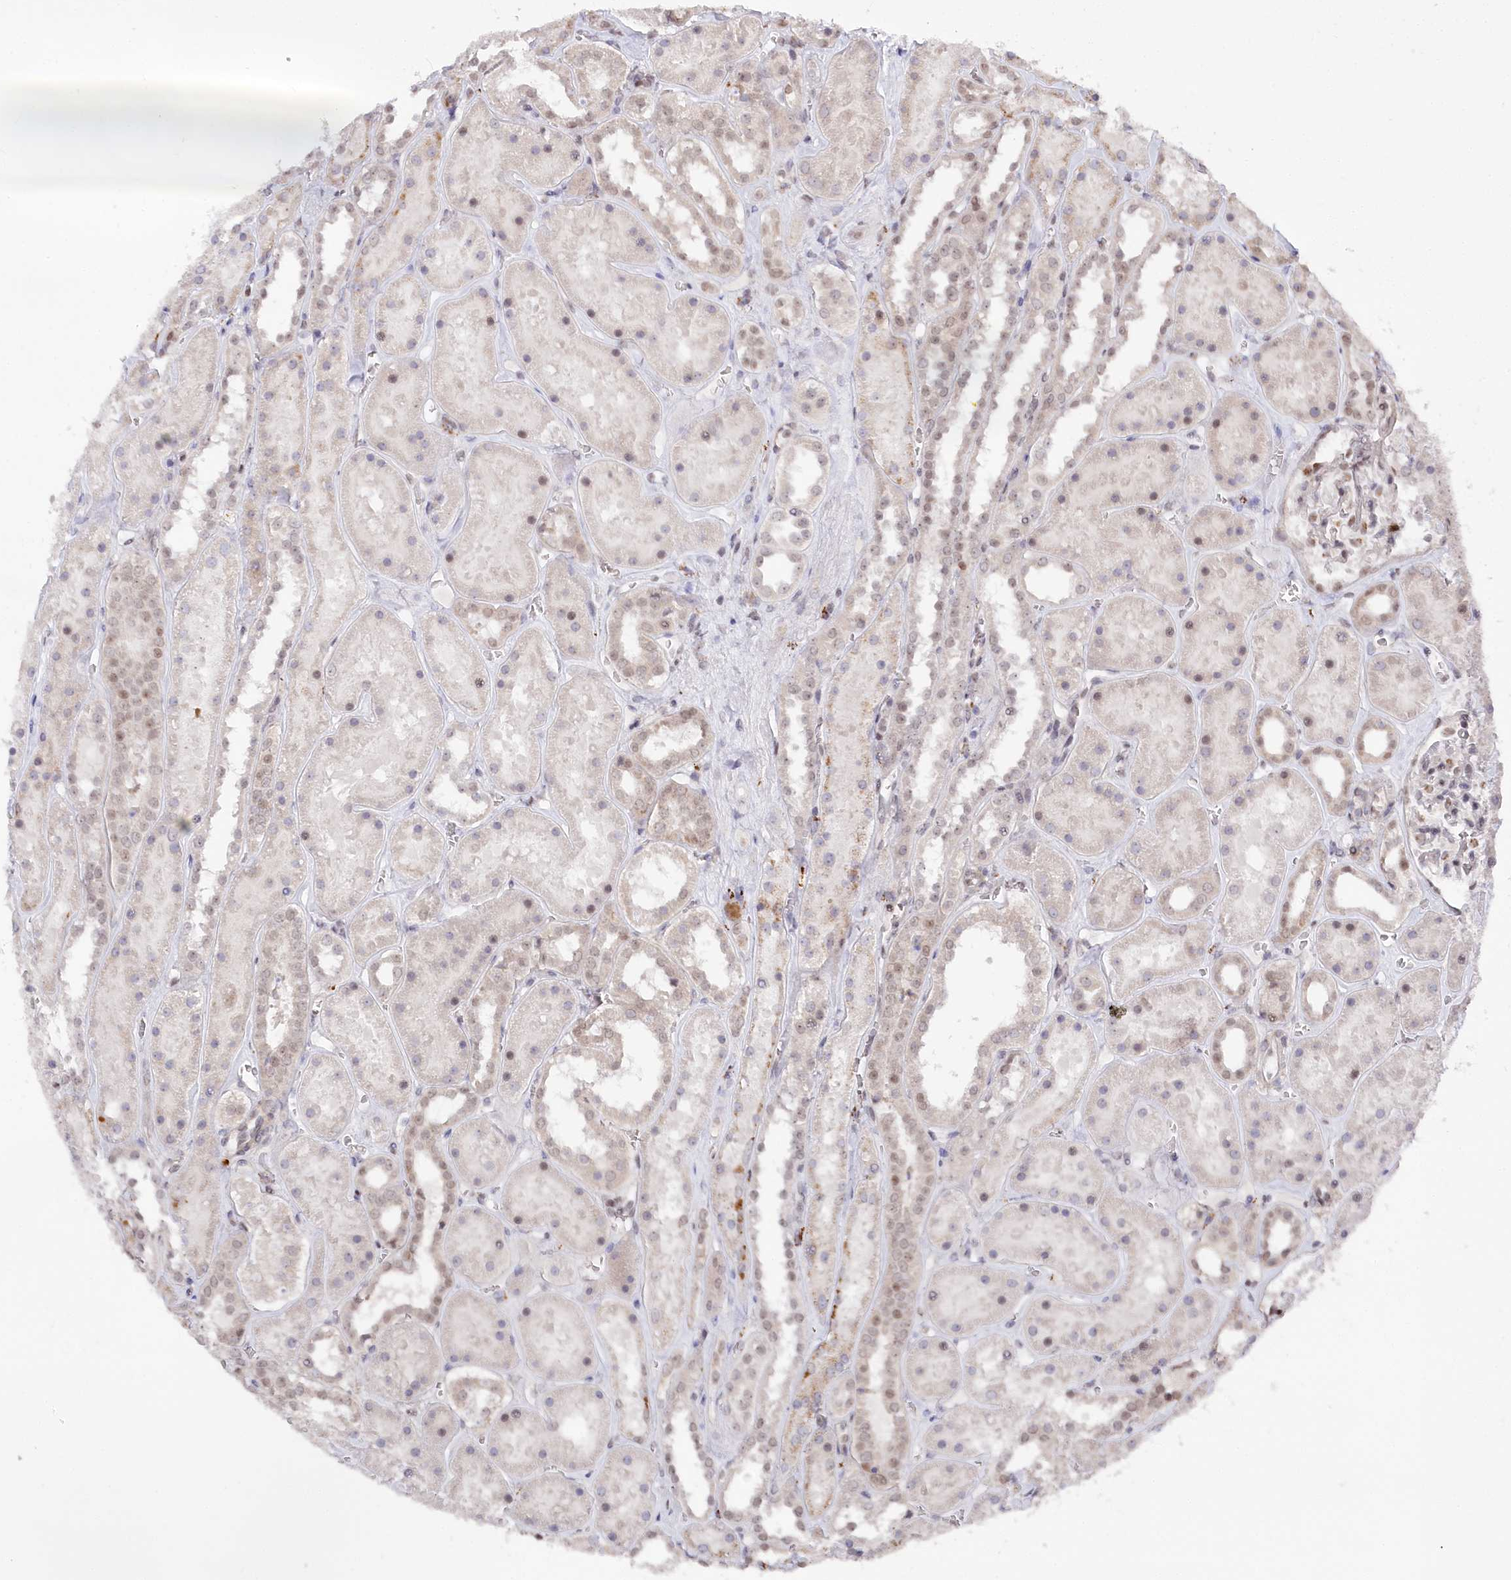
{"staining": {"intensity": "moderate", "quantity": ">75%", "location": "nuclear"}, "tissue": "kidney", "cell_type": "Cells in glomeruli", "image_type": "normal", "snomed": [{"axis": "morphology", "description": "Normal tissue, NOS"}, {"axis": "topography", "description": "Kidney"}], "caption": "Cells in glomeruli reveal medium levels of moderate nuclear staining in approximately >75% of cells in unremarkable kidney. (IHC, brightfield microscopy, high magnification).", "gene": "CGGBP1", "patient": {"sex": "female", "age": 41}}